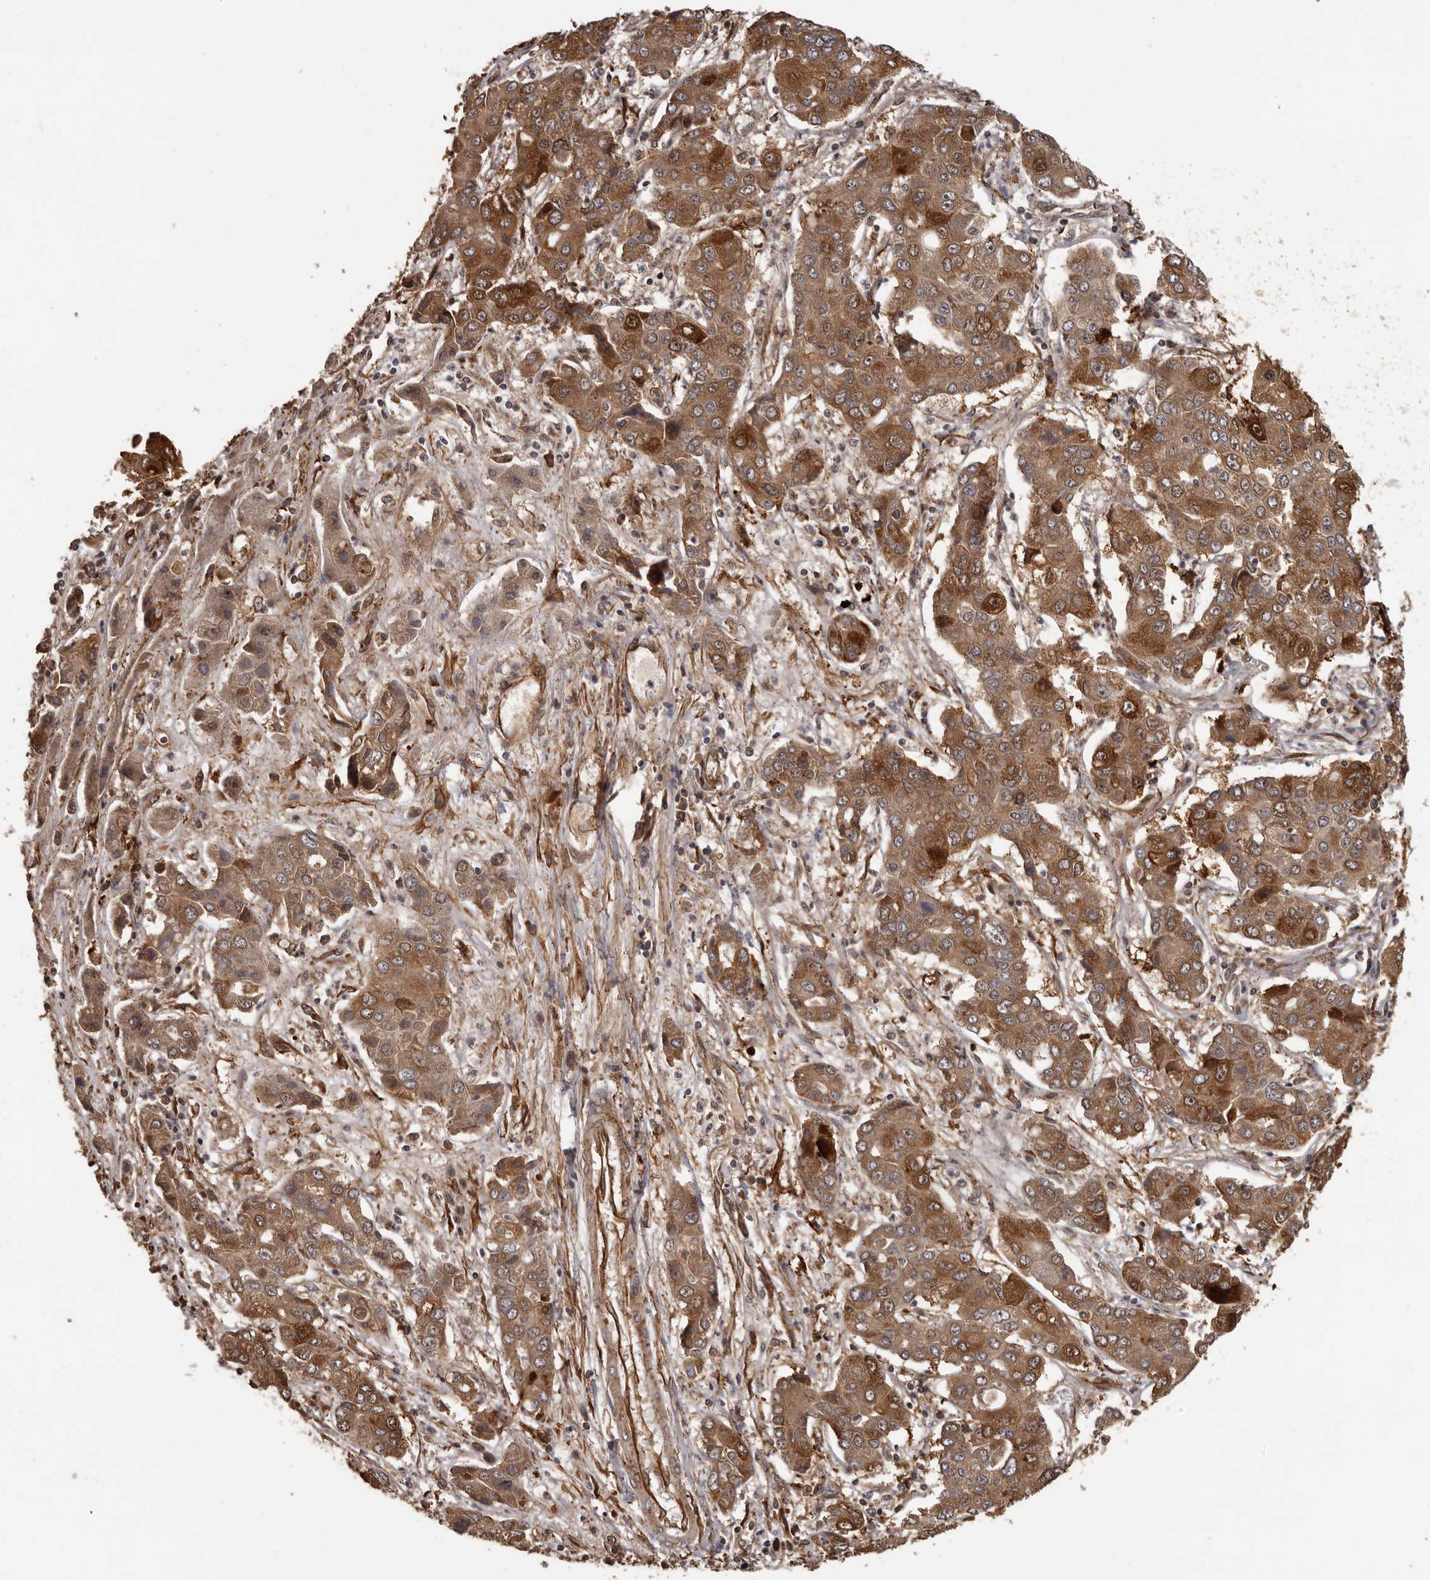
{"staining": {"intensity": "moderate", "quantity": ">75%", "location": "cytoplasmic/membranous"}, "tissue": "liver cancer", "cell_type": "Tumor cells", "image_type": "cancer", "snomed": [{"axis": "morphology", "description": "Cholangiocarcinoma"}, {"axis": "topography", "description": "Liver"}], "caption": "Brown immunohistochemical staining in human liver cancer (cholangiocarcinoma) displays moderate cytoplasmic/membranous staining in approximately >75% of tumor cells.", "gene": "SLITRK6", "patient": {"sex": "male", "age": 67}}